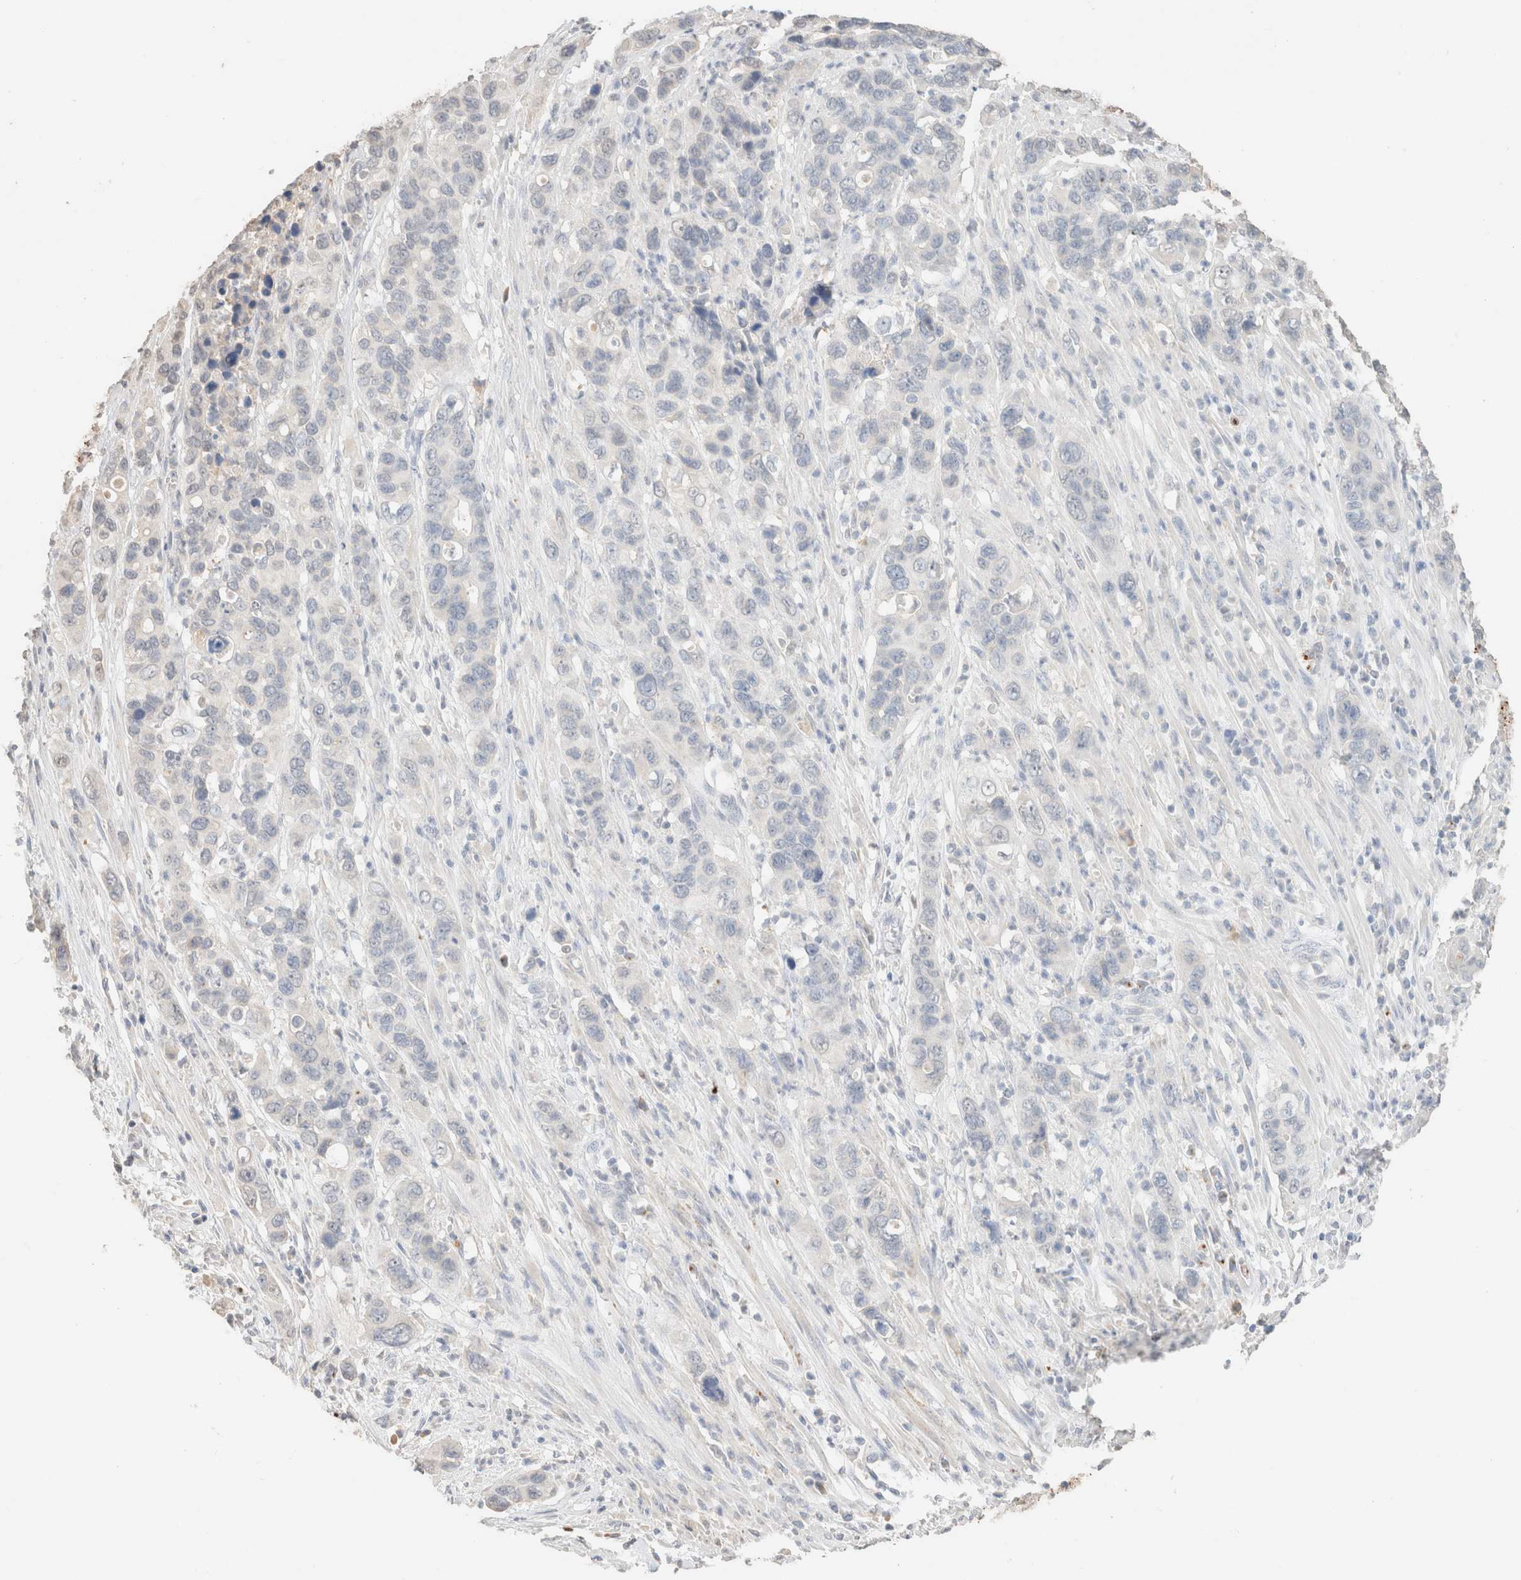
{"staining": {"intensity": "negative", "quantity": "none", "location": "none"}, "tissue": "pancreatic cancer", "cell_type": "Tumor cells", "image_type": "cancer", "snomed": [{"axis": "morphology", "description": "Adenocarcinoma, NOS"}, {"axis": "topography", "description": "Pancreas"}], "caption": "IHC histopathology image of human pancreatic adenocarcinoma stained for a protein (brown), which exhibits no expression in tumor cells.", "gene": "CPA1", "patient": {"sex": "female", "age": 71}}